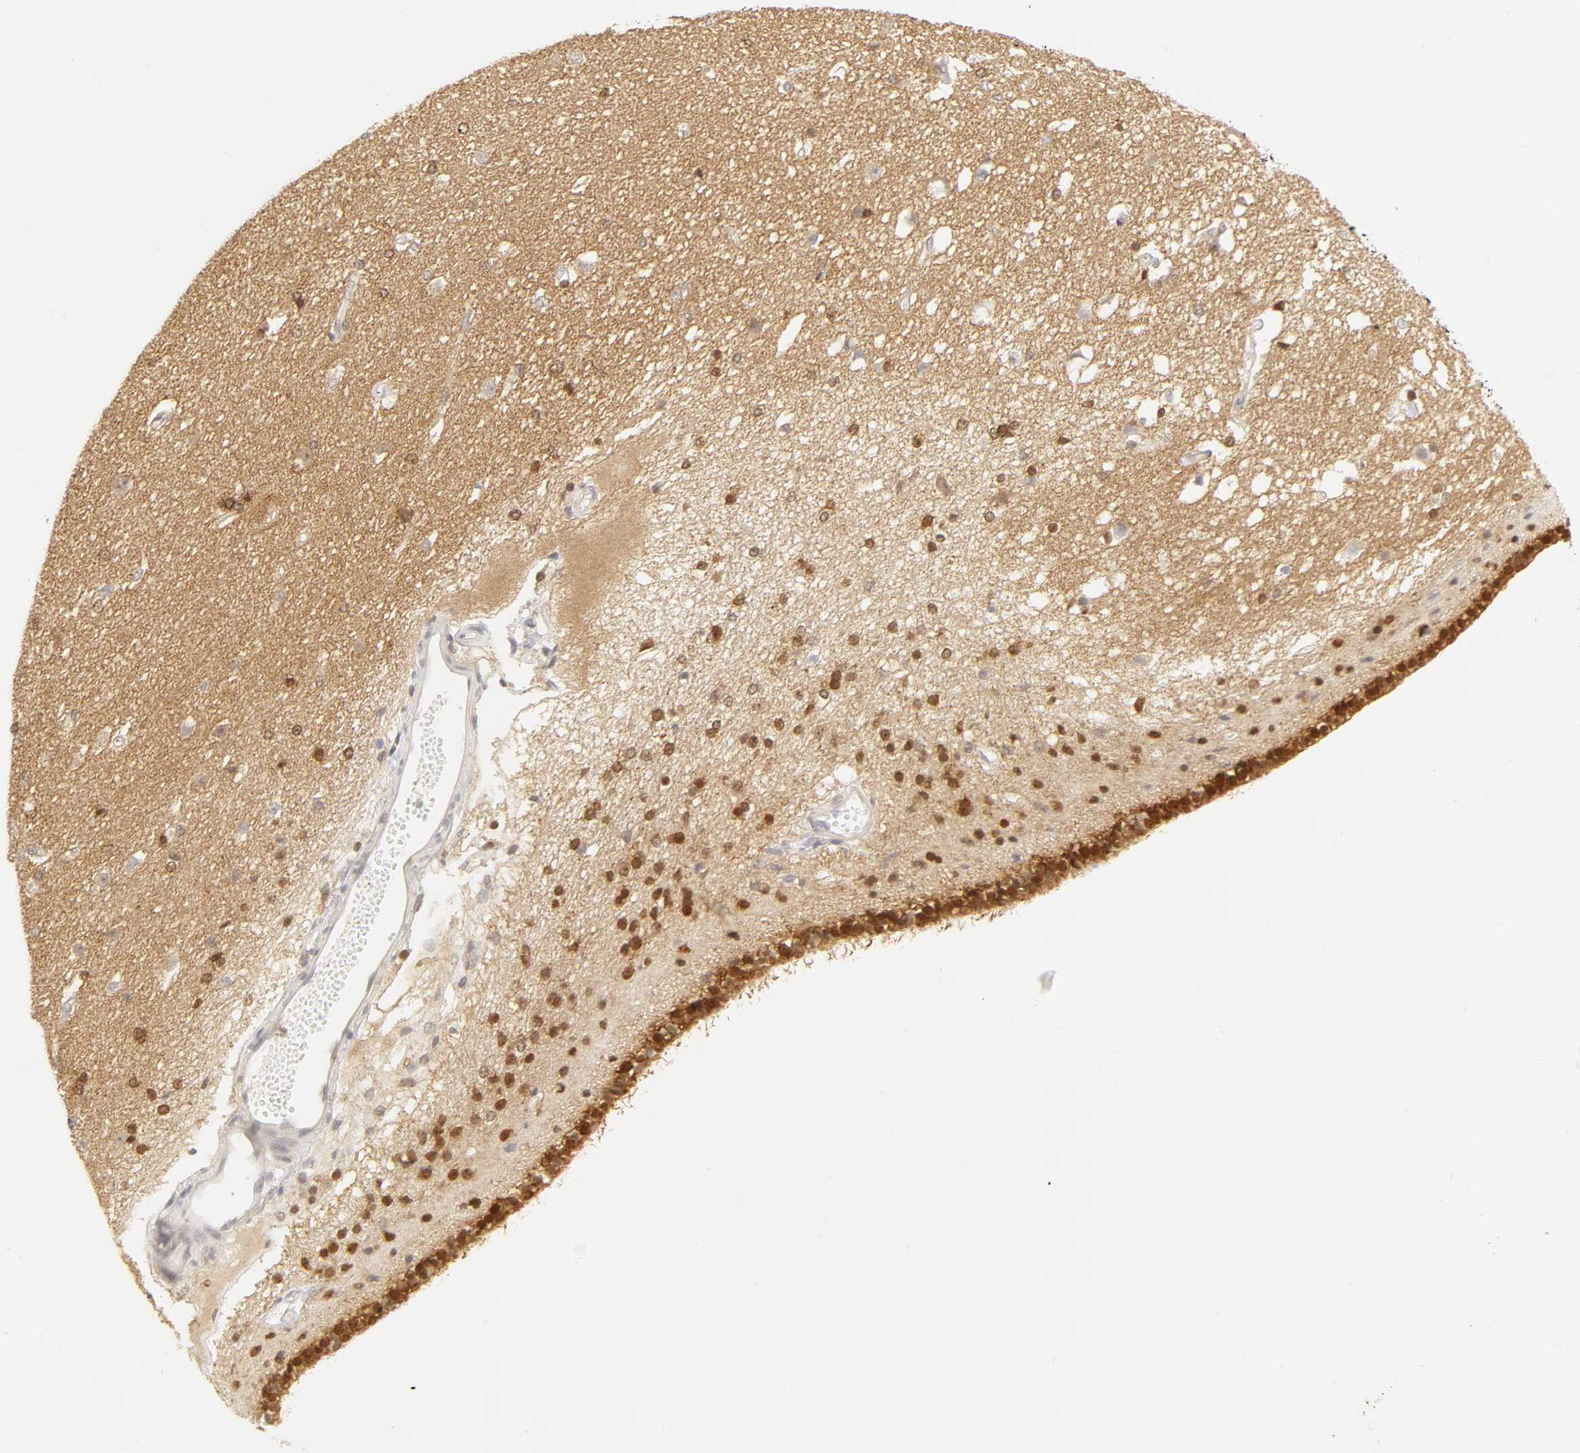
{"staining": {"intensity": "strong", "quantity": "25%-75%", "location": "nuclear"}, "tissue": "caudate", "cell_type": "Glial cells", "image_type": "normal", "snomed": [{"axis": "morphology", "description": "Normal tissue, NOS"}, {"axis": "topography", "description": "Lateral ventricle wall"}], "caption": "Glial cells reveal high levels of strong nuclear expression in about 25%-75% of cells in normal human caudate.", "gene": "KIF2A", "patient": {"sex": "female", "age": 19}}